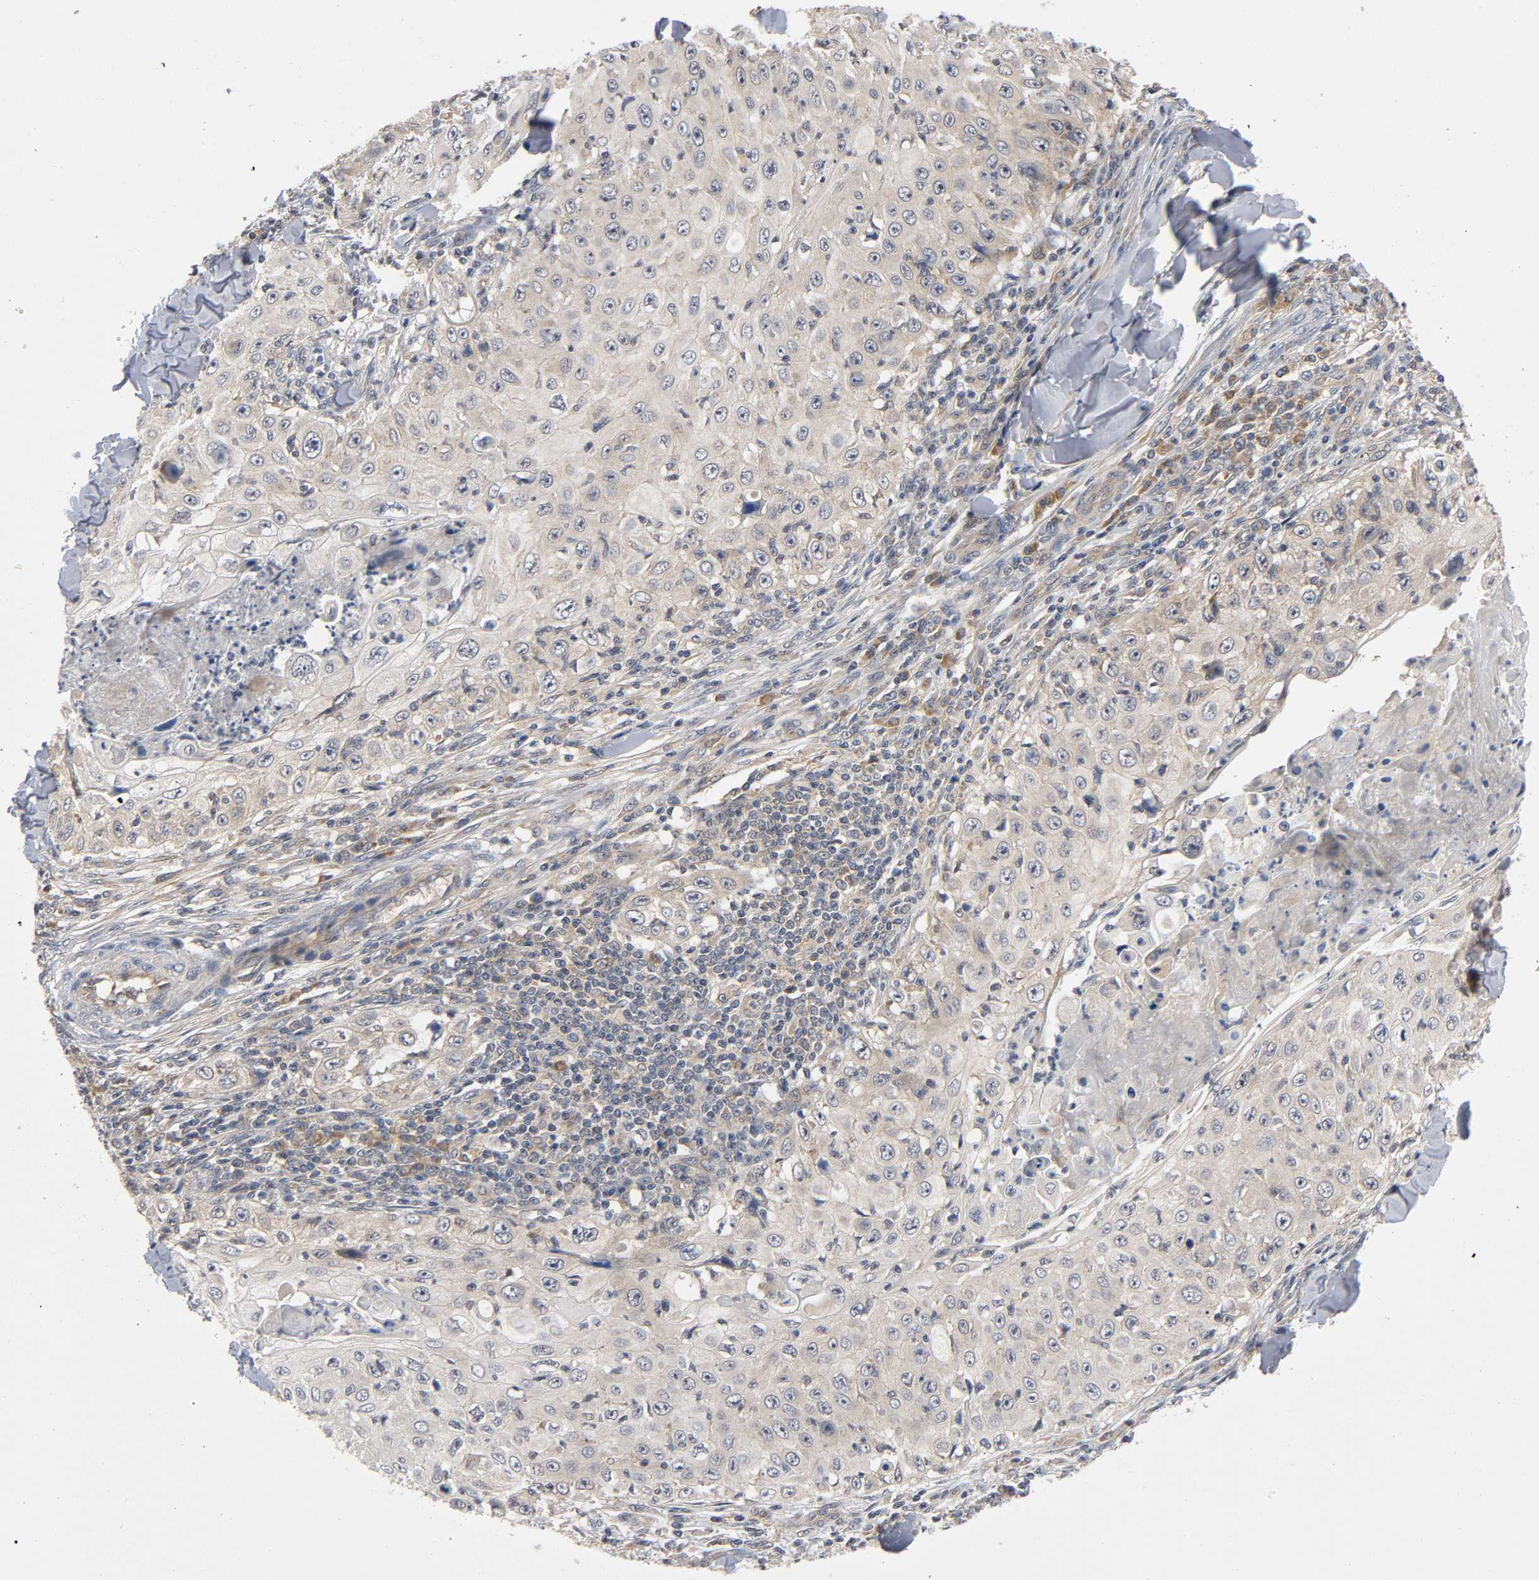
{"staining": {"intensity": "weak", "quantity": ">75%", "location": "cytoplasmic/membranous"}, "tissue": "skin cancer", "cell_type": "Tumor cells", "image_type": "cancer", "snomed": [{"axis": "morphology", "description": "Squamous cell carcinoma, NOS"}, {"axis": "topography", "description": "Skin"}], "caption": "DAB (3,3'-diaminobenzidine) immunohistochemical staining of squamous cell carcinoma (skin) exhibits weak cytoplasmic/membranous protein positivity in approximately >75% of tumor cells.", "gene": "MAPK8", "patient": {"sex": "male", "age": 86}}